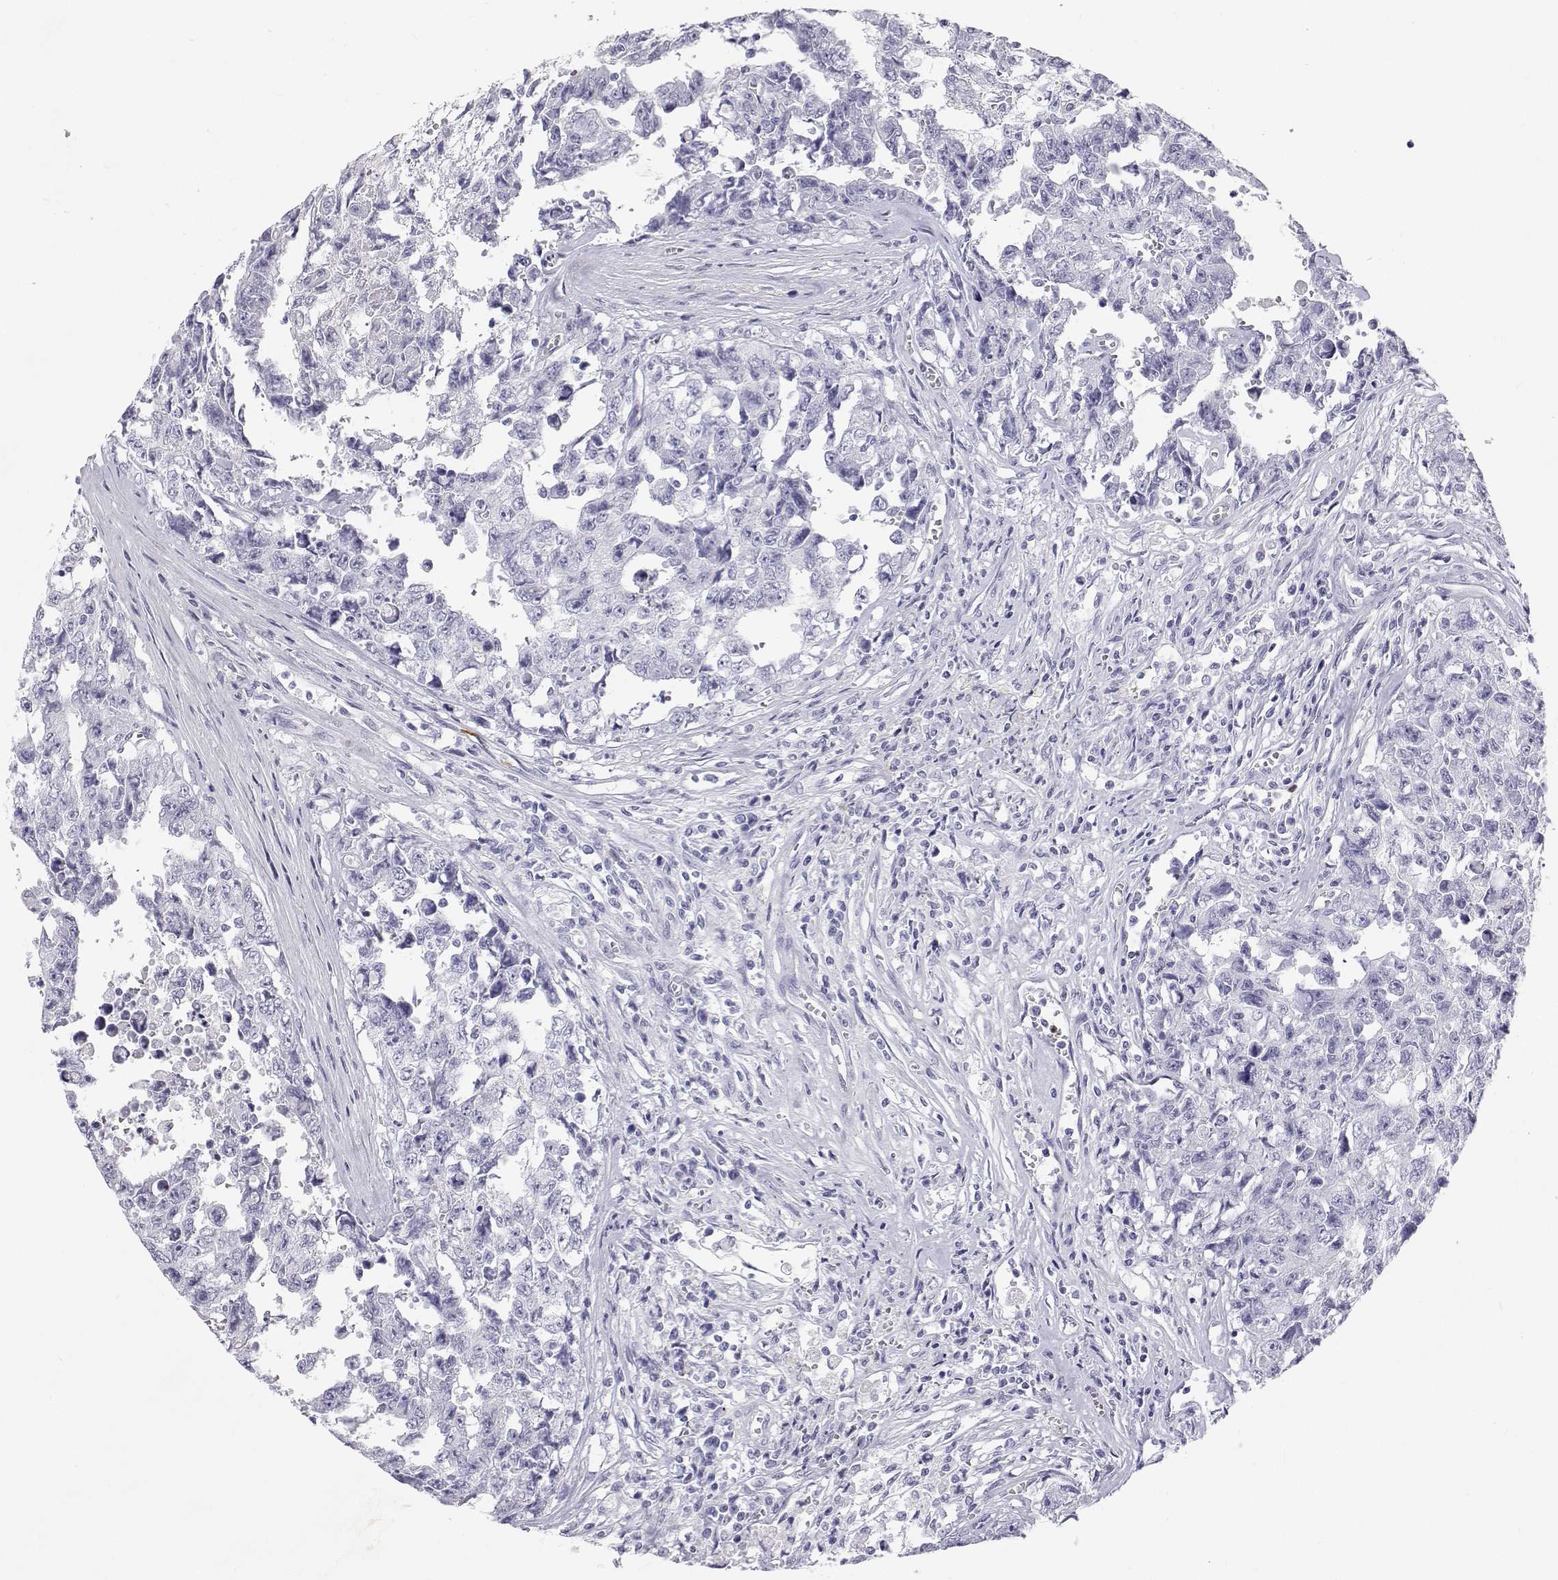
{"staining": {"intensity": "negative", "quantity": "none", "location": "none"}, "tissue": "testis cancer", "cell_type": "Tumor cells", "image_type": "cancer", "snomed": [{"axis": "morphology", "description": "Carcinoma, Embryonal, NOS"}, {"axis": "topography", "description": "Testis"}], "caption": "Tumor cells show no significant positivity in testis cancer (embryonal carcinoma). Brightfield microscopy of immunohistochemistry stained with DAB (brown) and hematoxylin (blue), captured at high magnification.", "gene": "SFTPB", "patient": {"sex": "male", "age": 24}}